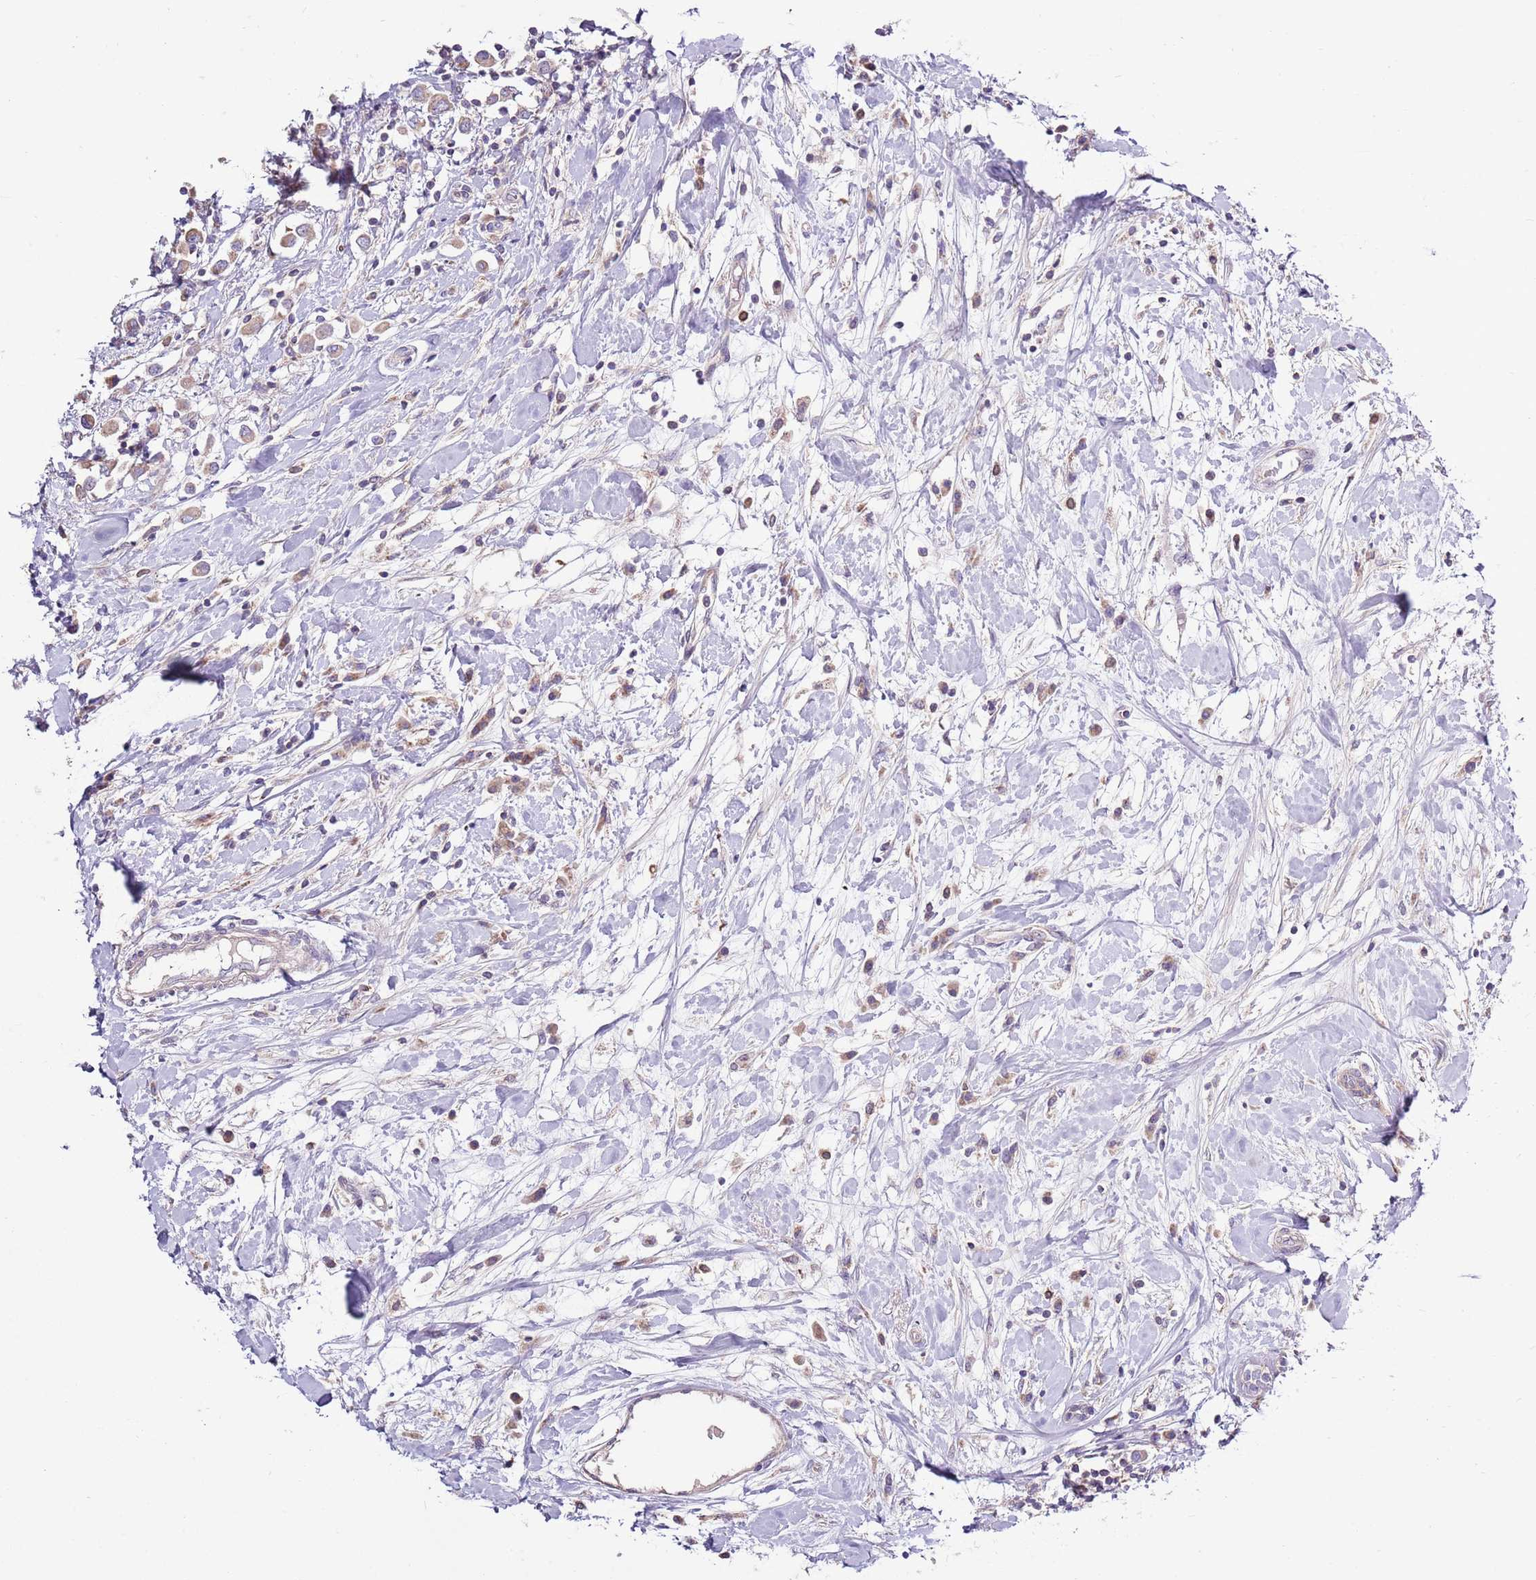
{"staining": {"intensity": "weak", "quantity": "25%-75%", "location": "cytoplasmic/membranous"}, "tissue": "breast cancer", "cell_type": "Tumor cells", "image_type": "cancer", "snomed": [{"axis": "morphology", "description": "Duct carcinoma"}, {"axis": "topography", "description": "Breast"}], "caption": "Breast invasive ductal carcinoma tissue exhibits weak cytoplasmic/membranous positivity in about 25%-75% of tumor cells, visualized by immunohistochemistry. Nuclei are stained in blue.", "gene": "SMG1", "patient": {"sex": "female", "age": 61}}